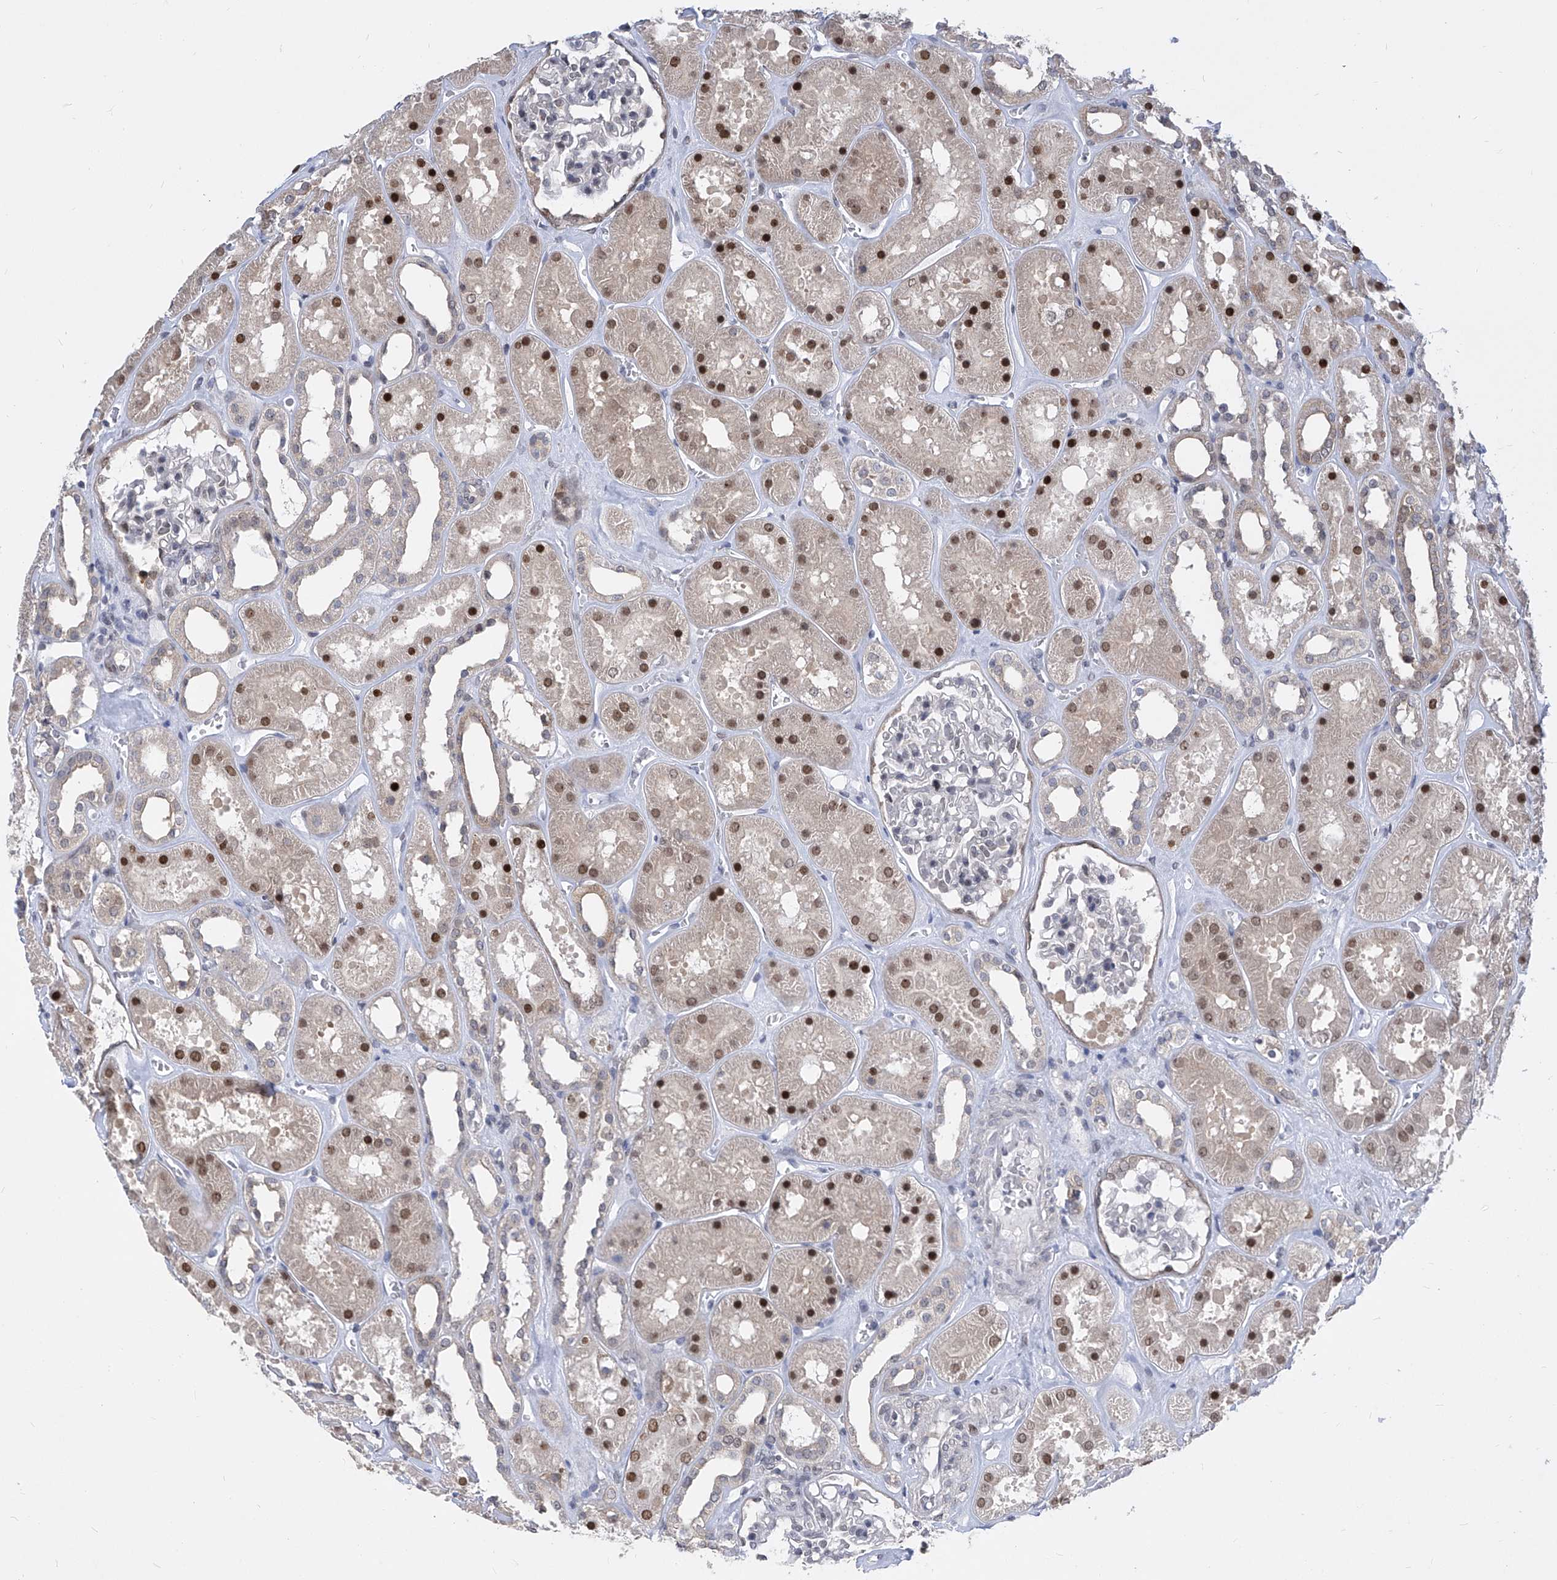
{"staining": {"intensity": "weak", "quantity": "<25%", "location": "nuclear"}, "tissue": "kidney", "cell_type": "Cells in glomeruli", "image_type": "normal", "snomed": [{"axis": "morphology", "description": "Normal tissue, NOS"}, {"axis": "topography", "description": "Kidney"}], "caption": "Protein analysis of normal kidney shows no significant positivity in cells in glomeruli. (Brightfield microscopy of DAB (3,3'-diaminobenzidine) IHC at high magnification).", "gene": "CETN1", "patient": {"sex": "female", "age": 41}}